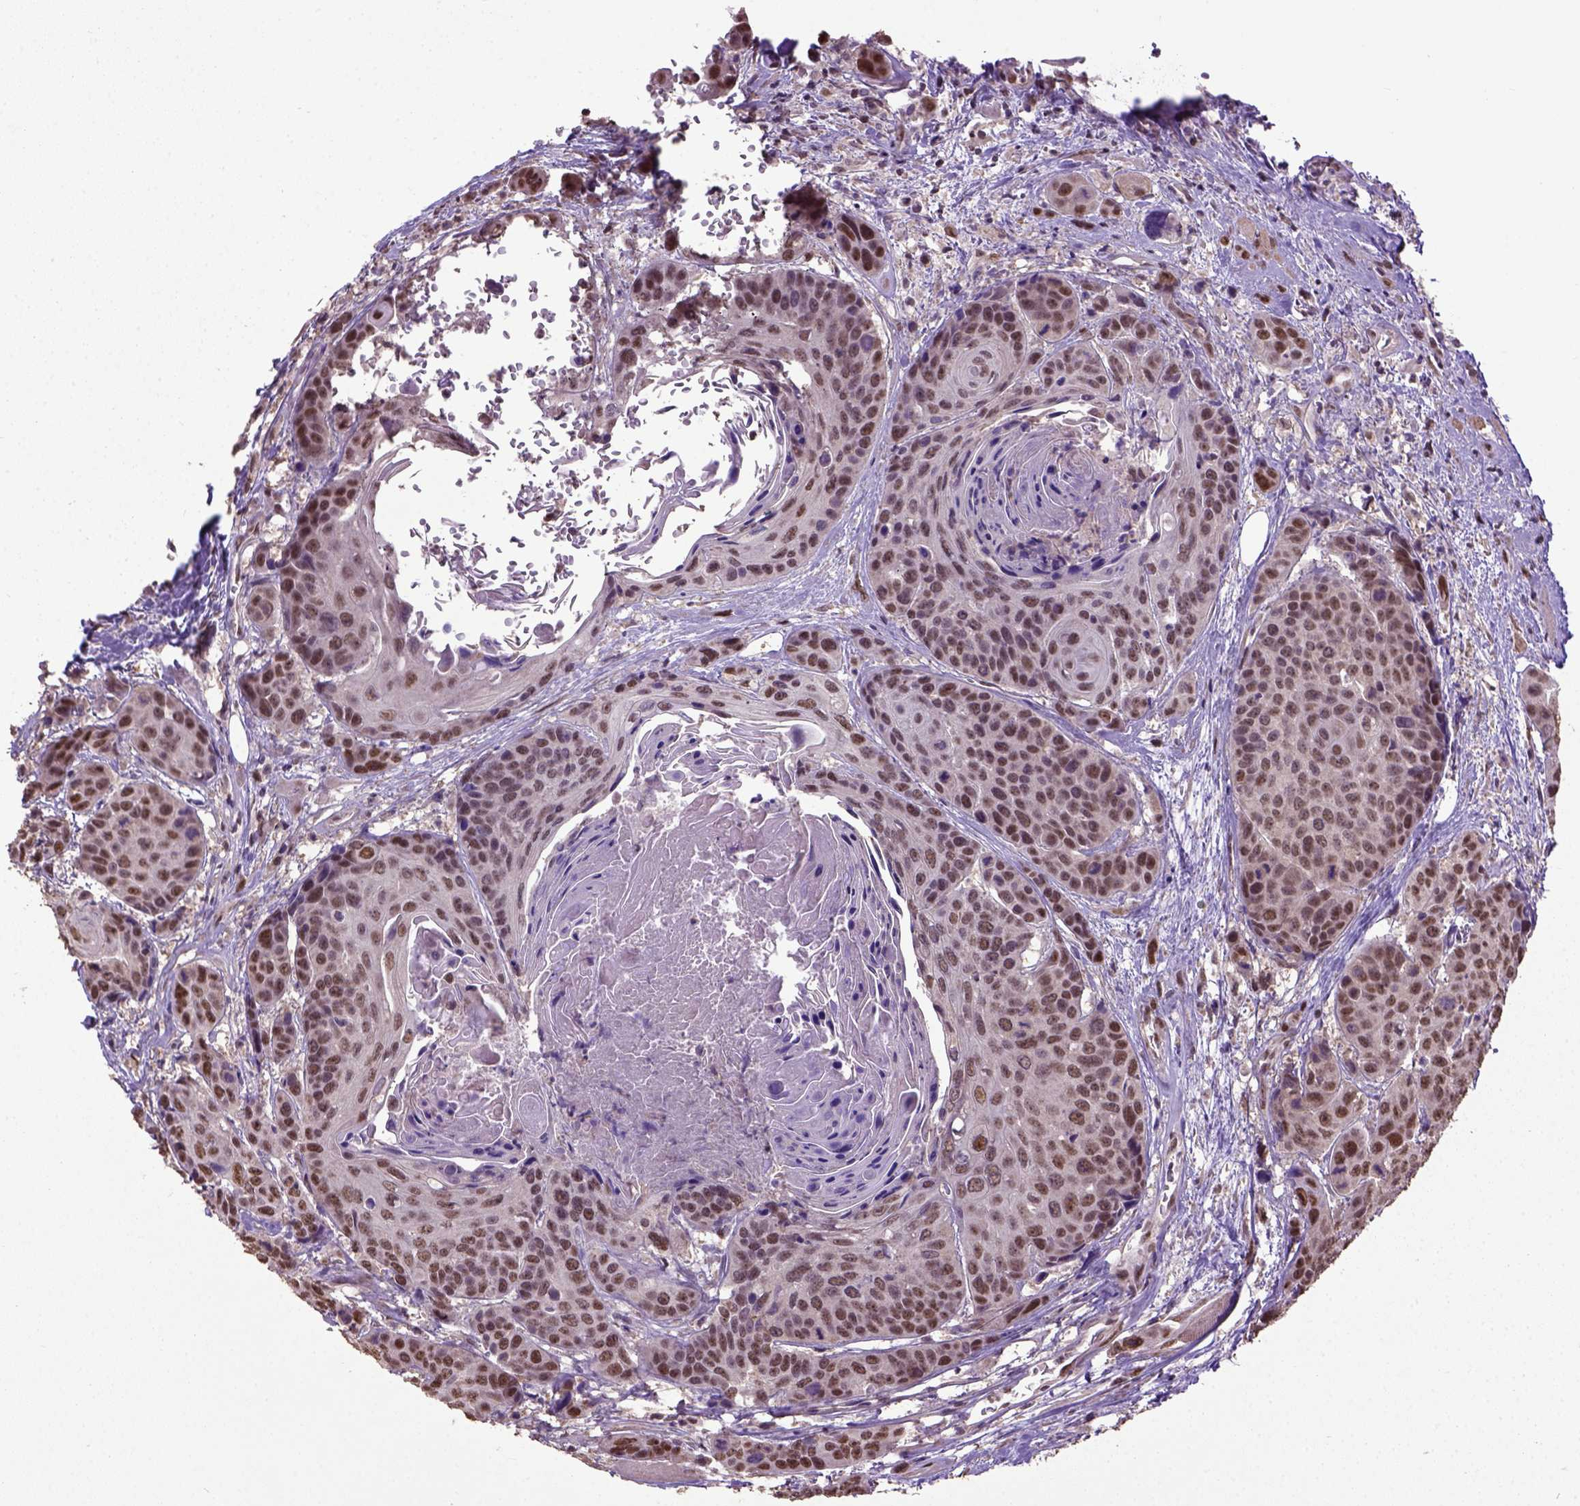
{"staining": {"intensity": "moderate", "quantity": ">75%", "location": "nuclear"}, "tissue": "head and neck cancer", "cell_type": "Tumor cells", "image_type": "cancer", "snomed": [{"axis": "morphology", "description": "Squamous cell carcinoma, NOS"}, {"axis": "topography", "description": "Oral tissue"}, {"axis": "topography", "description": "Head-Neck"}], "caption": "Protein positivity by immunohistochemistry (IHC) exhibits moderate nuclear positivity in about >75% of tumor cells in squamous cell carcinoma (head and neck).", "gene": "UBA3", "patient": {"sex": "male", "age": 56}}